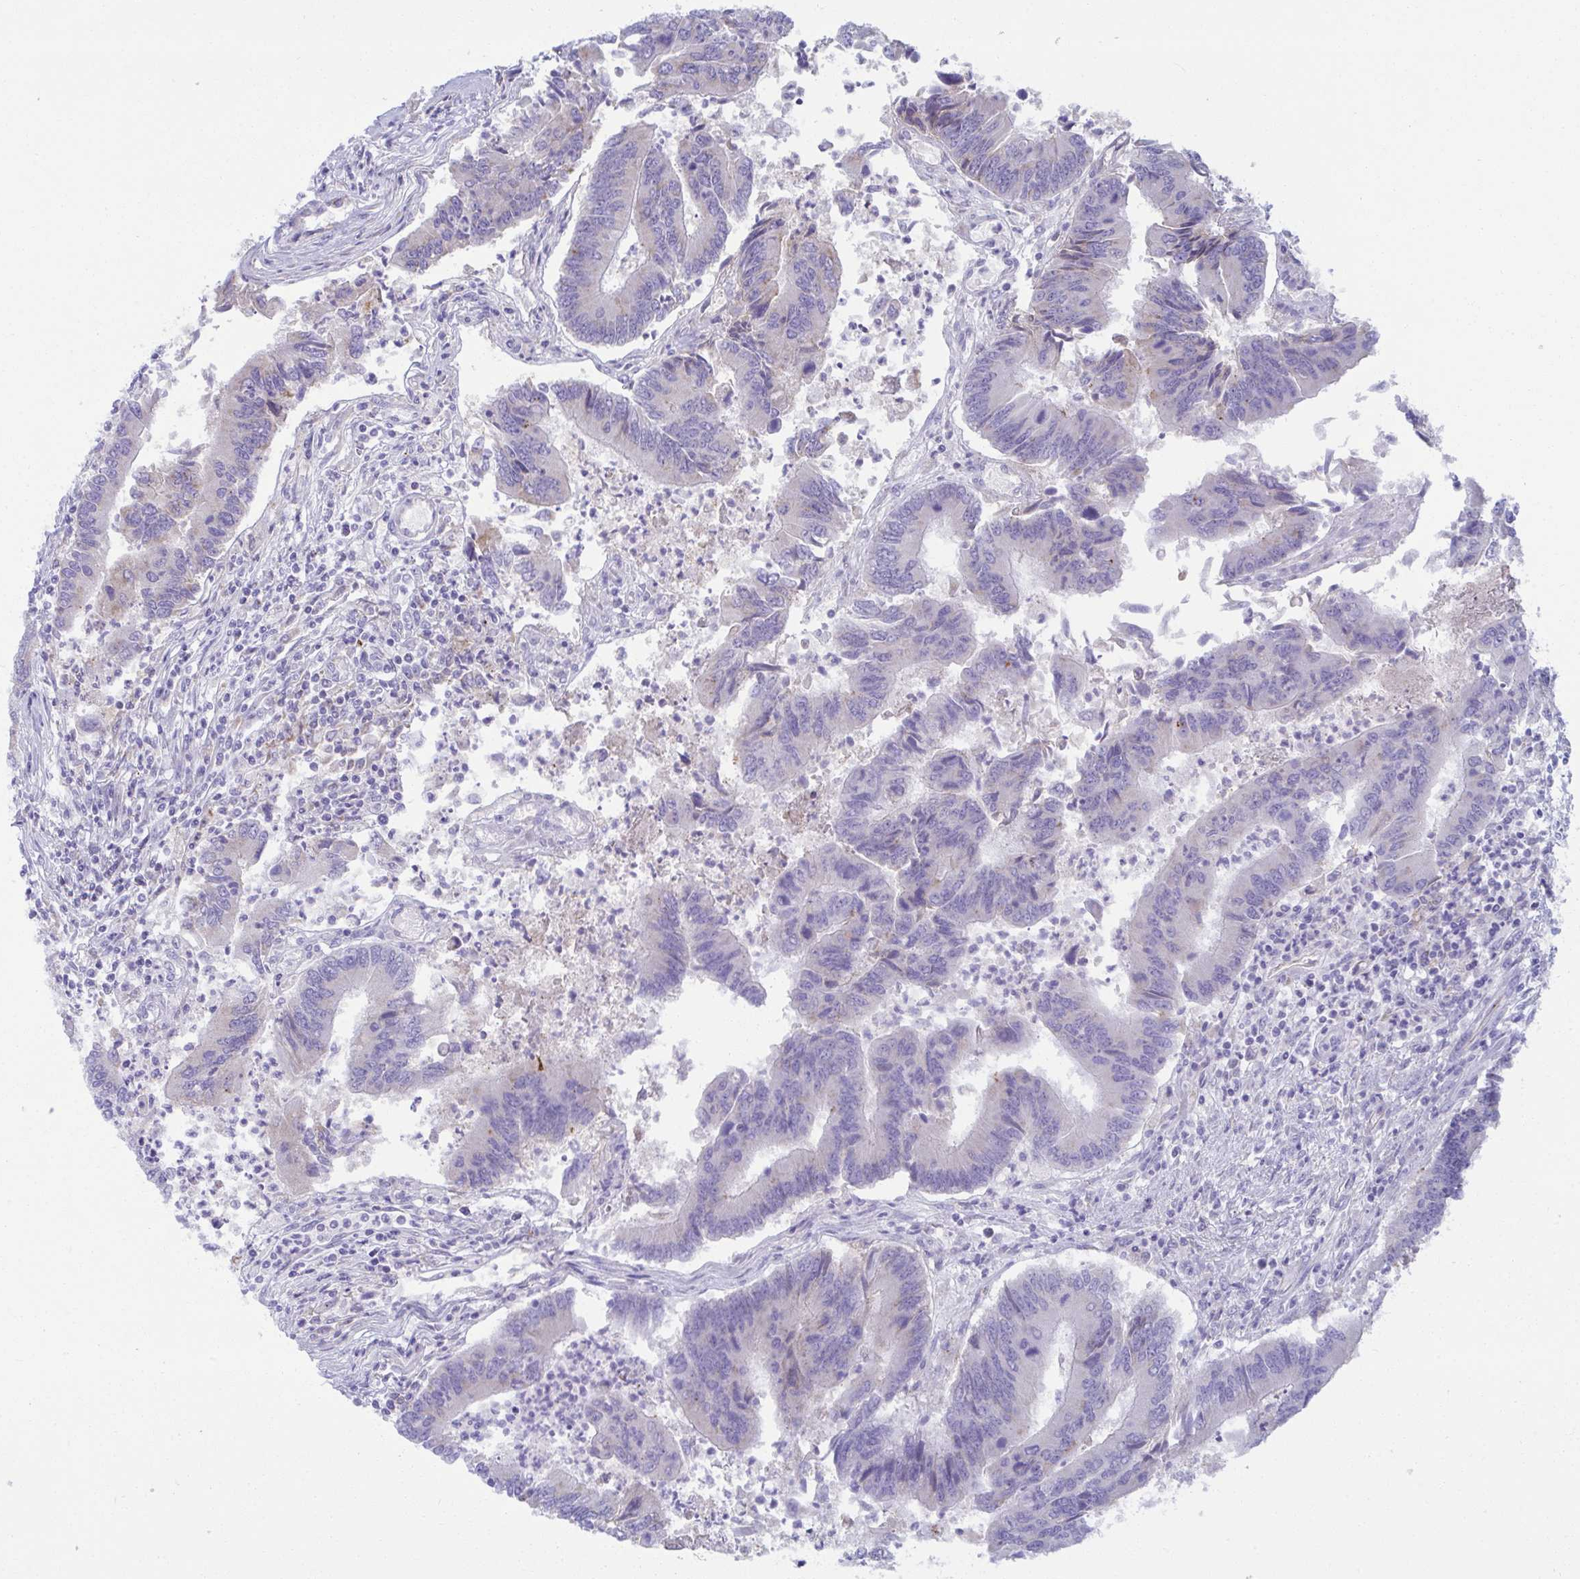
{"staining": {"intensity": "negative", "quantity": "none", "location": "none"}, "tissue": "colorectal cancer", "cell_type": "Tumor cells", "image_type": "cancer", "snomed": [{"axis": "morphology", "description": "Adenocarcinoma, NOS"}, {"axis": "topography", "description": "Colon"}], "caption": "The photomicrograph exhibits no staining of tumor cells in colorectal adenocarcinoma.", "gene": "RGPD5", "patient": {"sex": "female", "age": 67}}